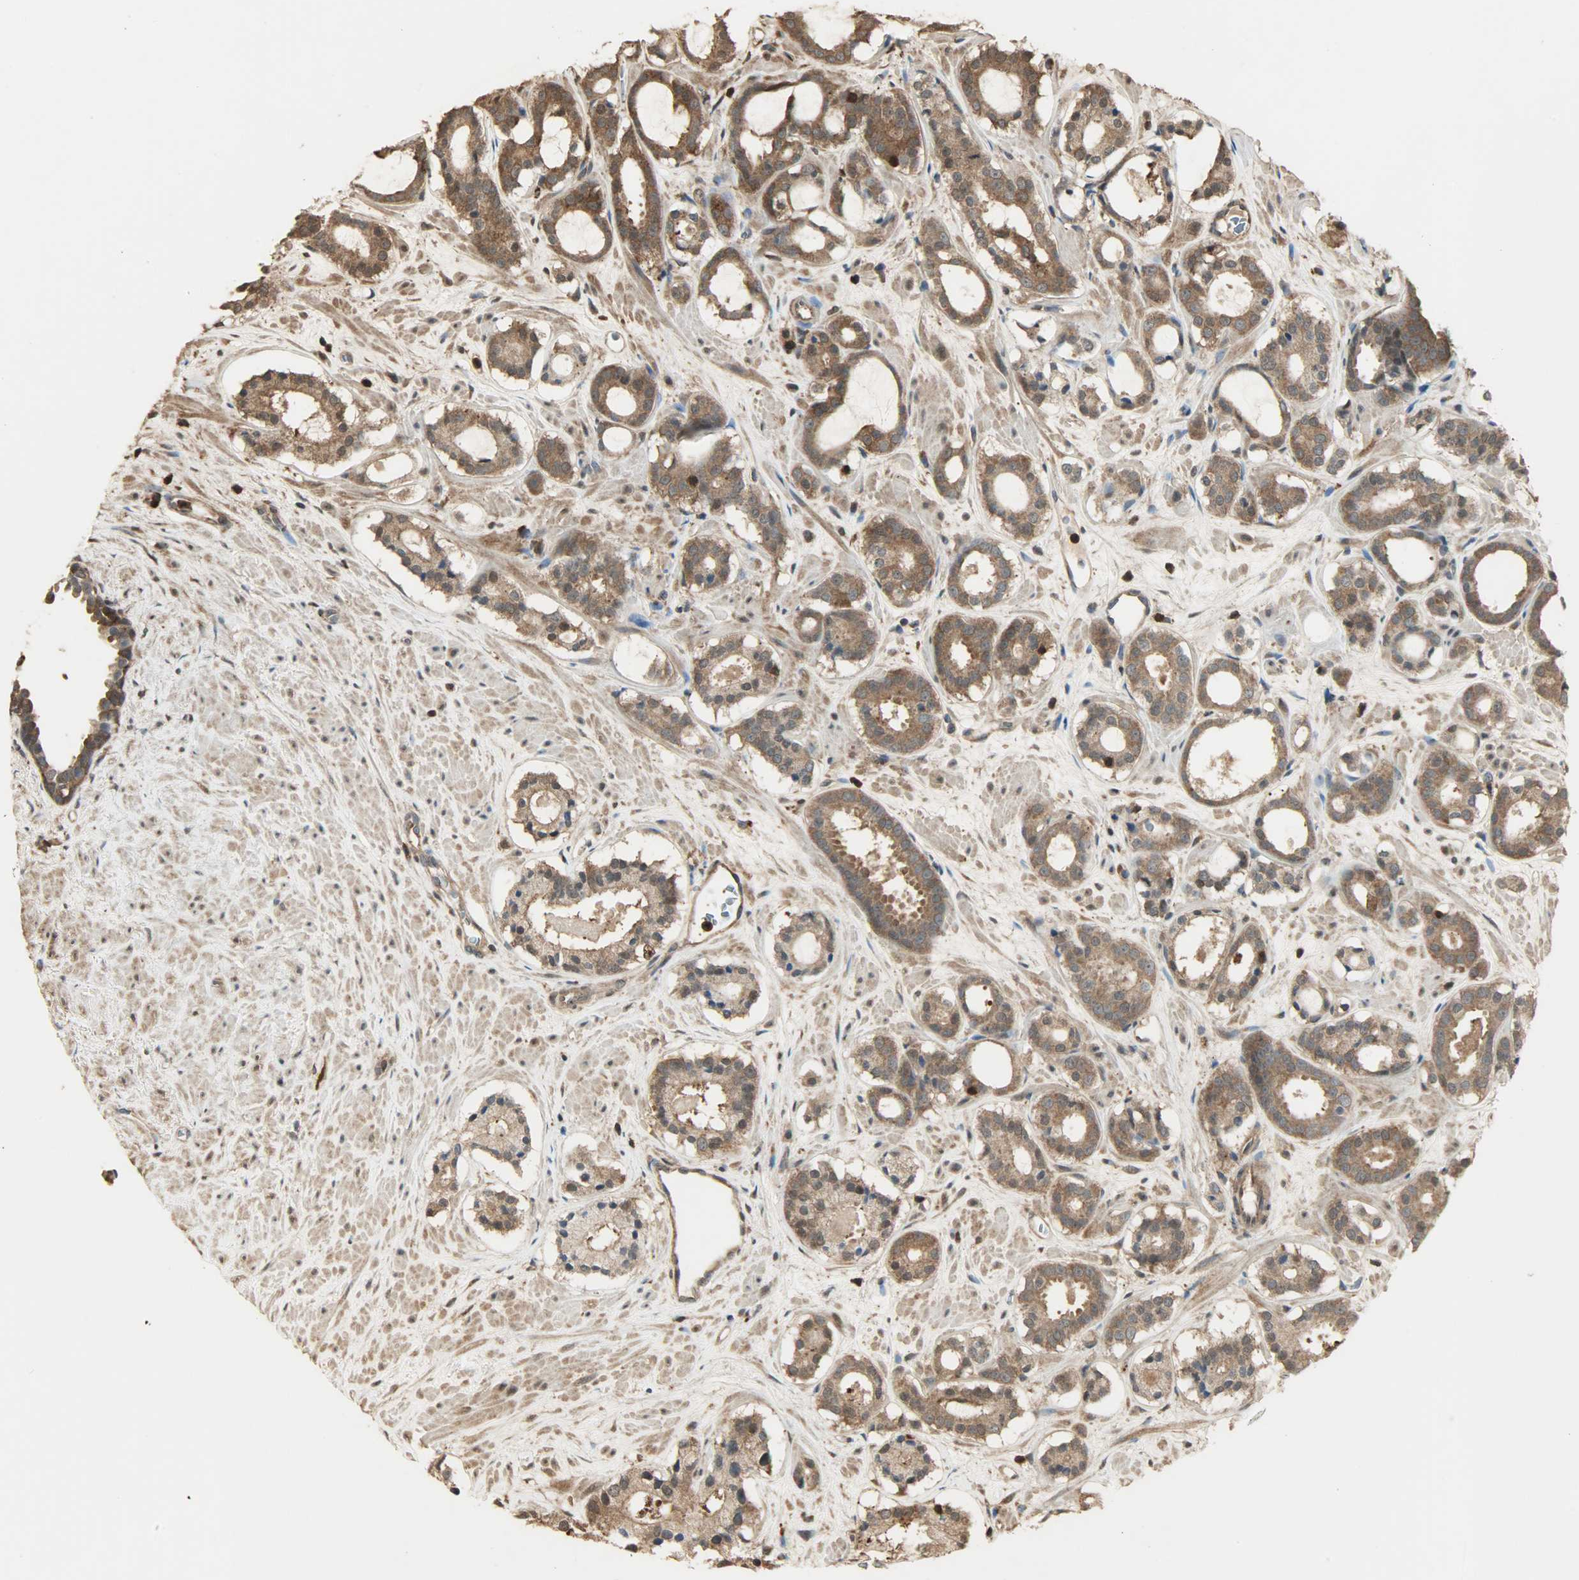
{"staining": {"intensity": "strong", "quantity": ">75%", "location": "cytoplasmic/membranous,nuclear"}, "tissue": "prostate cancer", "cell_type": "Tumor cells", "image_type": "cancer", "snomed": [{"axis": "morphology", "description": "Adenocarcinoma, Low grade"}, {"axis": "topography", "description": "Prostate"}], "caption": "Protein staining demonstrates strong cytoplasmic/membranous and nuclear positivity in approximately >75% of tumor cells in prostate cancer. (DAB = brown stain, brightfield microscopy at high magnification).", "gene": "YWHAZ", "patient": {"sex": "male", "age": 57}}